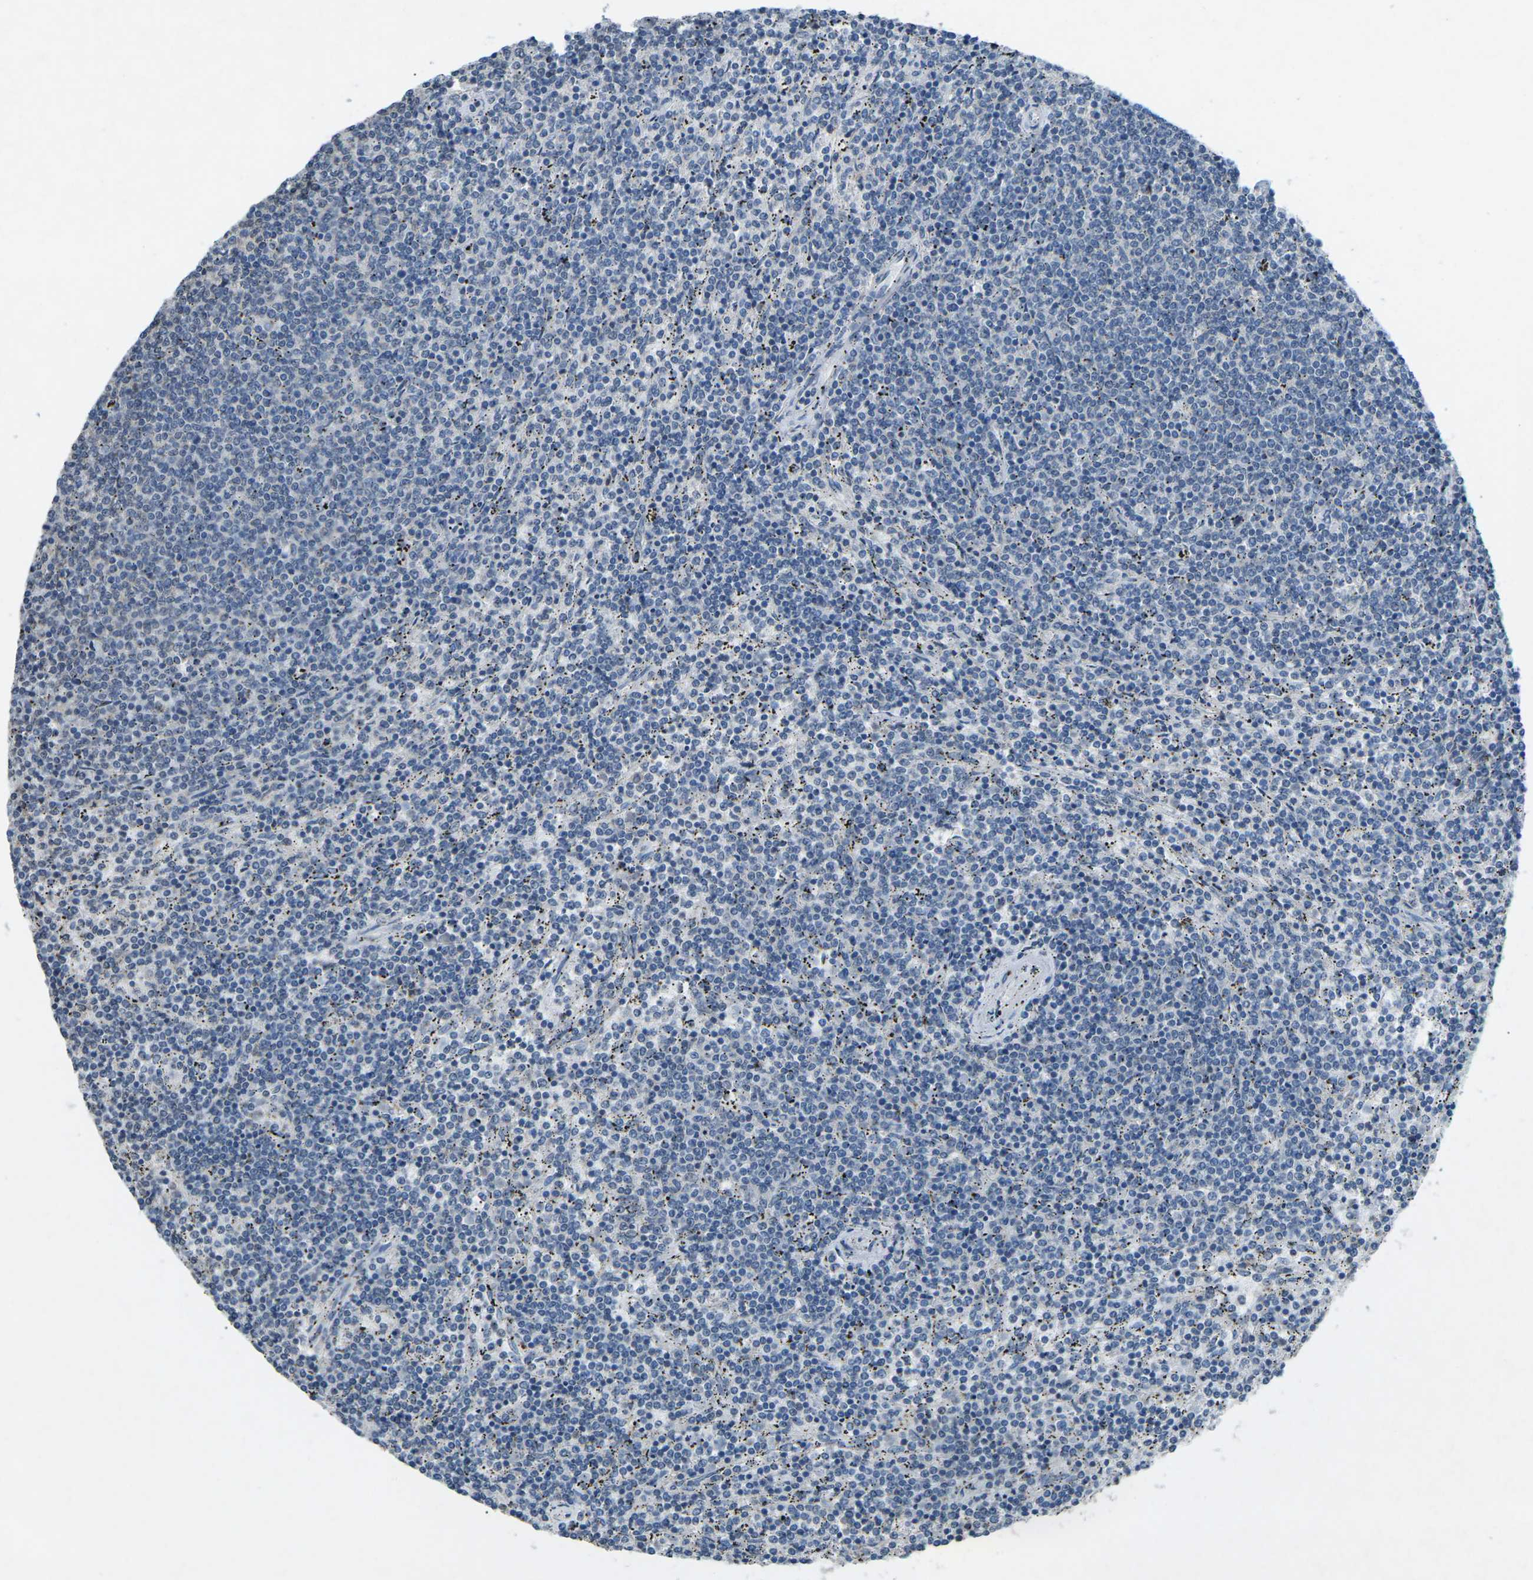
{"staining": {"intensity": "negative", "quantity": "none", "location": "none"}, "tissue": "lymphoma", "cell_type": "Tumor cells", "image_type": "cancer", "snomed": [{"axis": "morphology", "description": "Malignant lymphoma, non-Hodgkin's type, Low grade"}, {"axis": "topography", "description": "Spleen"}], "caption": "Immunohistochemistry of human low-grade malignant lymphoma, non-Hodgkin's type demonstrates no positivity in tumor cells.", "gene": "TFR2", "patient": {"sex": "female", "age": 50}}